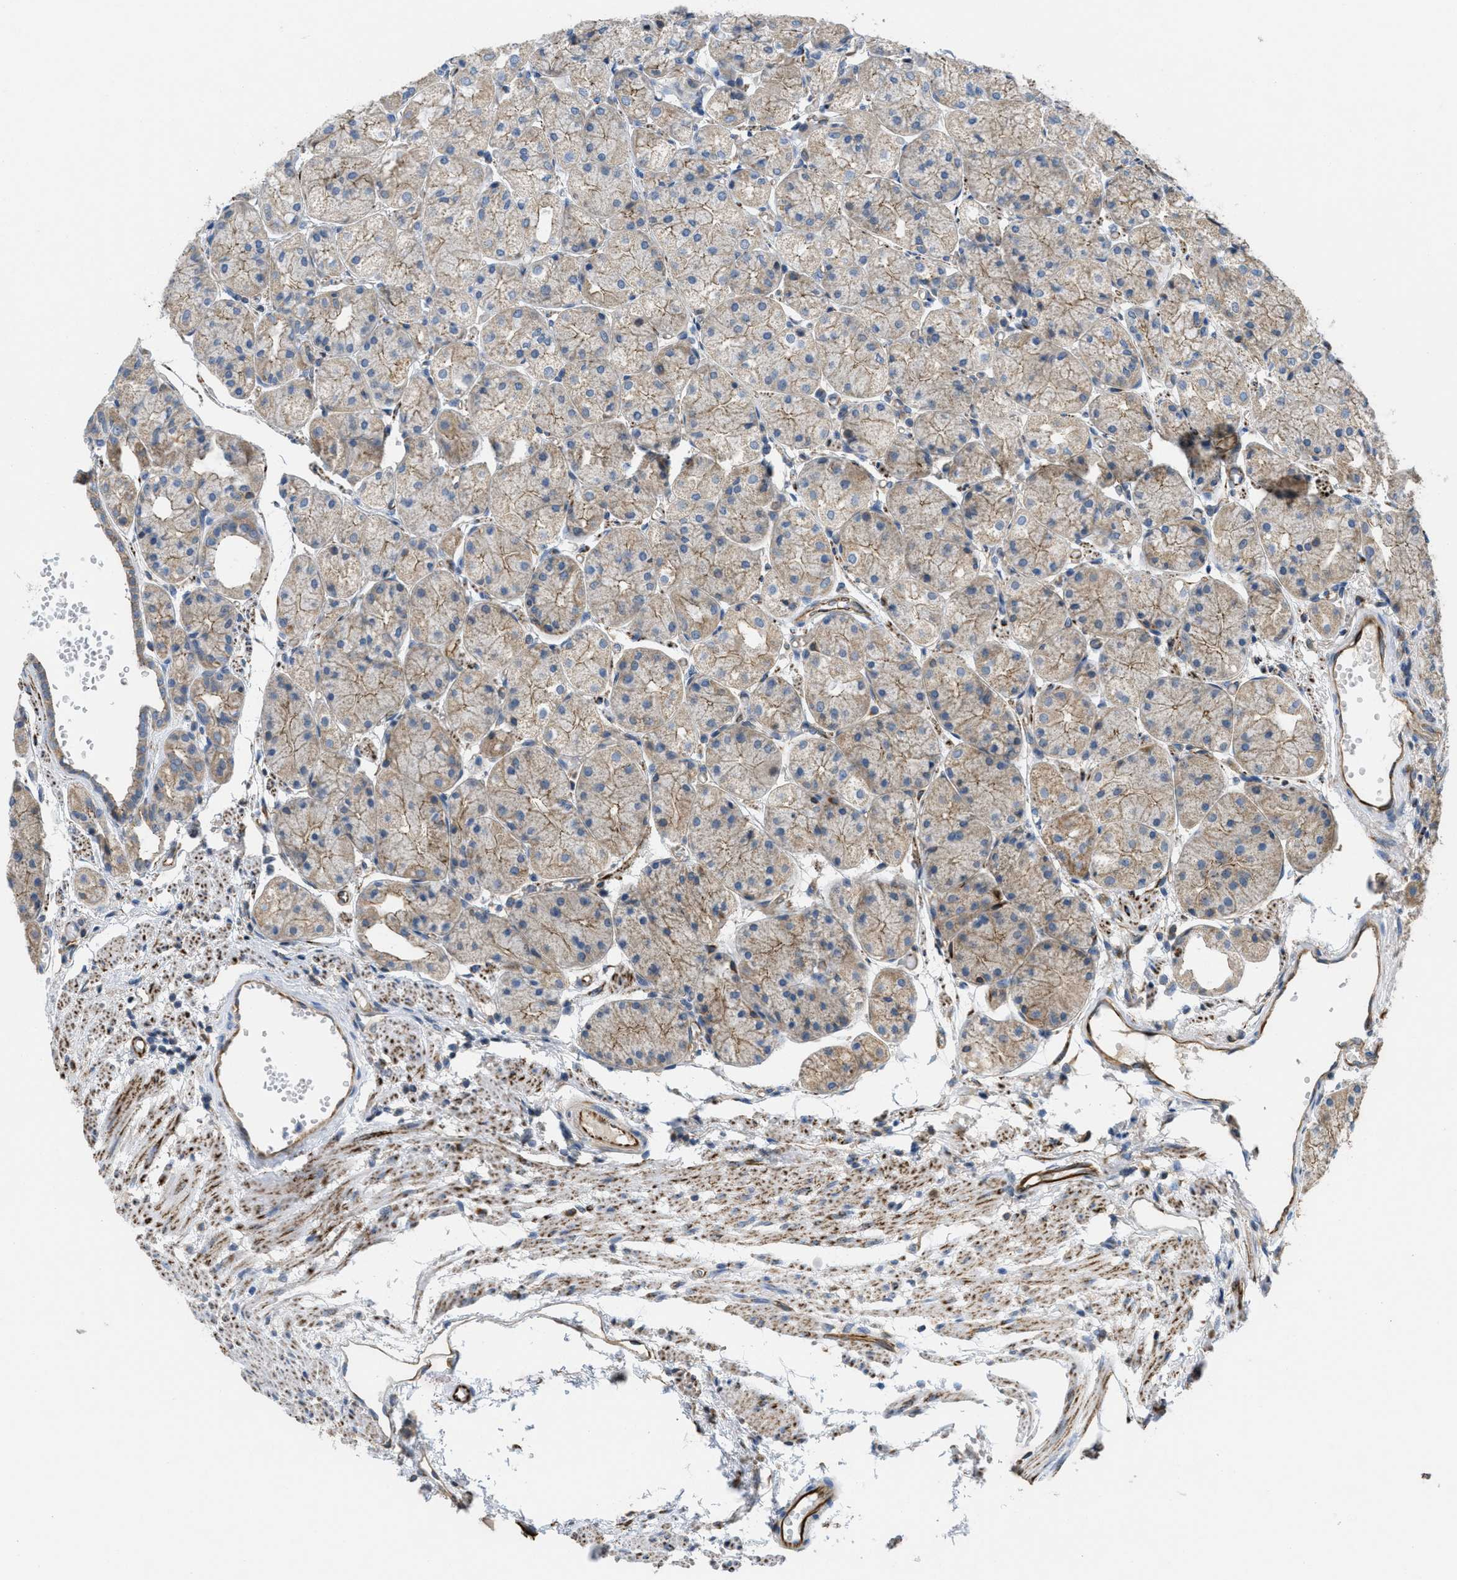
{"staining": {"intensity": "weak", "quantity": ">75%", "location": "cytoplasmic/membranous"}, "tissue": "stomach", "cell_type": "Glandular cells", "image_type": "normal", "snomed": [{"axis": "morphology", "description": "Normal tissue, NOS"}, {"axis": "topography", "description": "Stomach, upper"}], "caption": "Glandular cells demonstrate low levels of weak cytoplasmic/membranous staining in approximately >75% of cells in normal stomach.", "gene": "BTN3A1", "patient": {"sex": "male", "age": 72}}